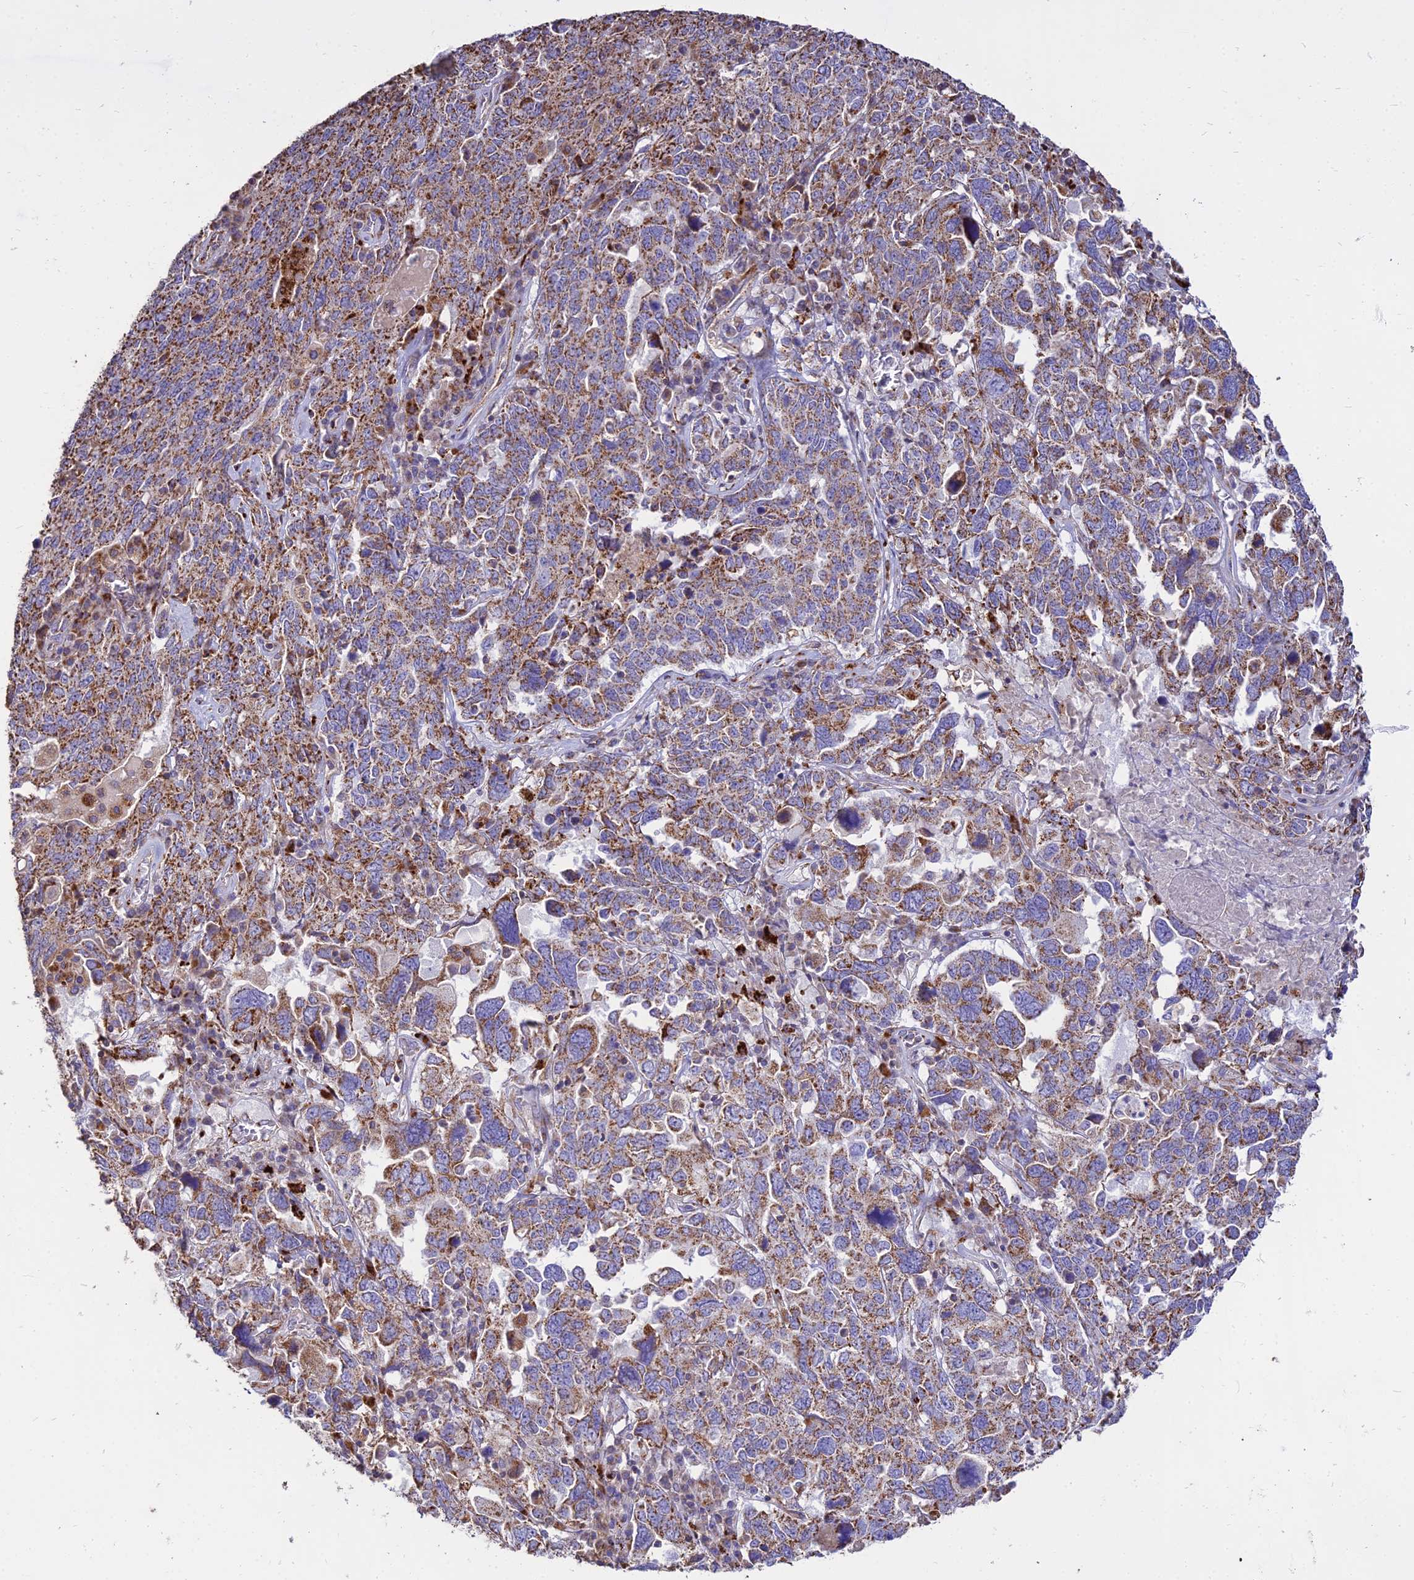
{"staining": {"intensity": "moderate", "quantity": ">75%", "location": "cytoplasmic/membranous"}, "tissue": "ovarian cancer", "cell_type": "Tumor cells", "image_type": "cancer", "snomed": [{"axis": "morphology", "description": "Carcinoma, endometroid"}, {"axis": "topography", "description": "Ovary"}], "caption": "Ovarian cancer (endometroid carcinoma) tissue demonstrates moderate cytoplasmic/membranous expression in about >75% of tumor cells, visualized by immunohistochemistry. (brown staining indicates protein expression, while blue staining denotes nuclei).", "gene": "PNLIPRP3", "patient": {"sex": "female", "age": 62}}